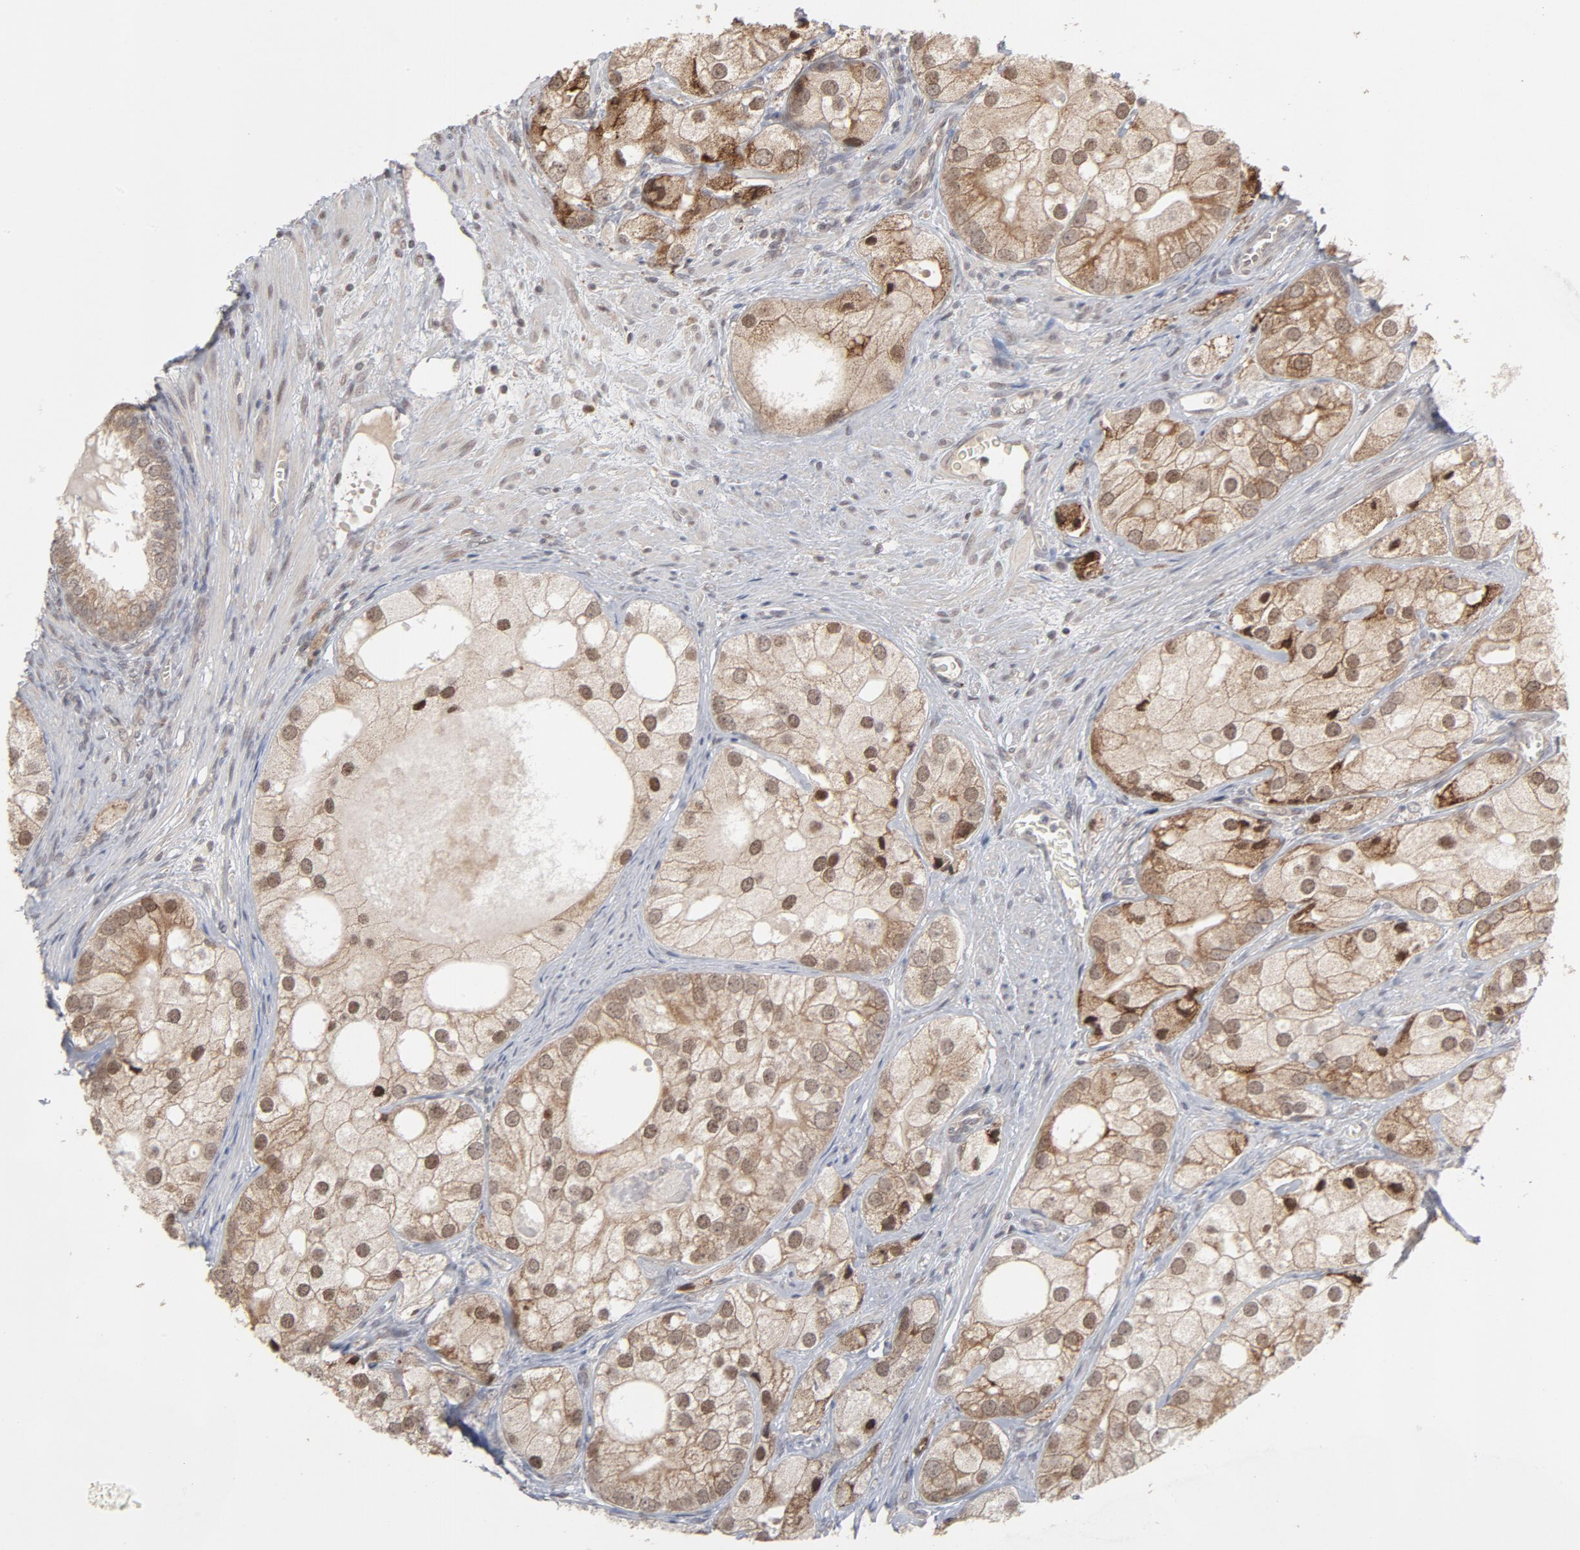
{"staining": {"intensity": "moderate", "quantity": ">75%", "location": "cytoplasmic/membranous,nuclear"}, "tissue": "prostate cancer", "cell_type": "Tumor cells", "image_type": "cancer", "snomed": [{"axis": "morphology", "description": "Adenocarcinoma, Low grade"}, {"axis": "topography", "description": "Prostate"}], "caption": "Tumor cells exhibit medium levels of moderate cytoplasmic/membranous and nuclear staining in approximately >75% of cells in adenocarcinoma (low-grade) (prostate).", "gene": "ARIH1", "patient": {"sex": "male", "age": 69}}